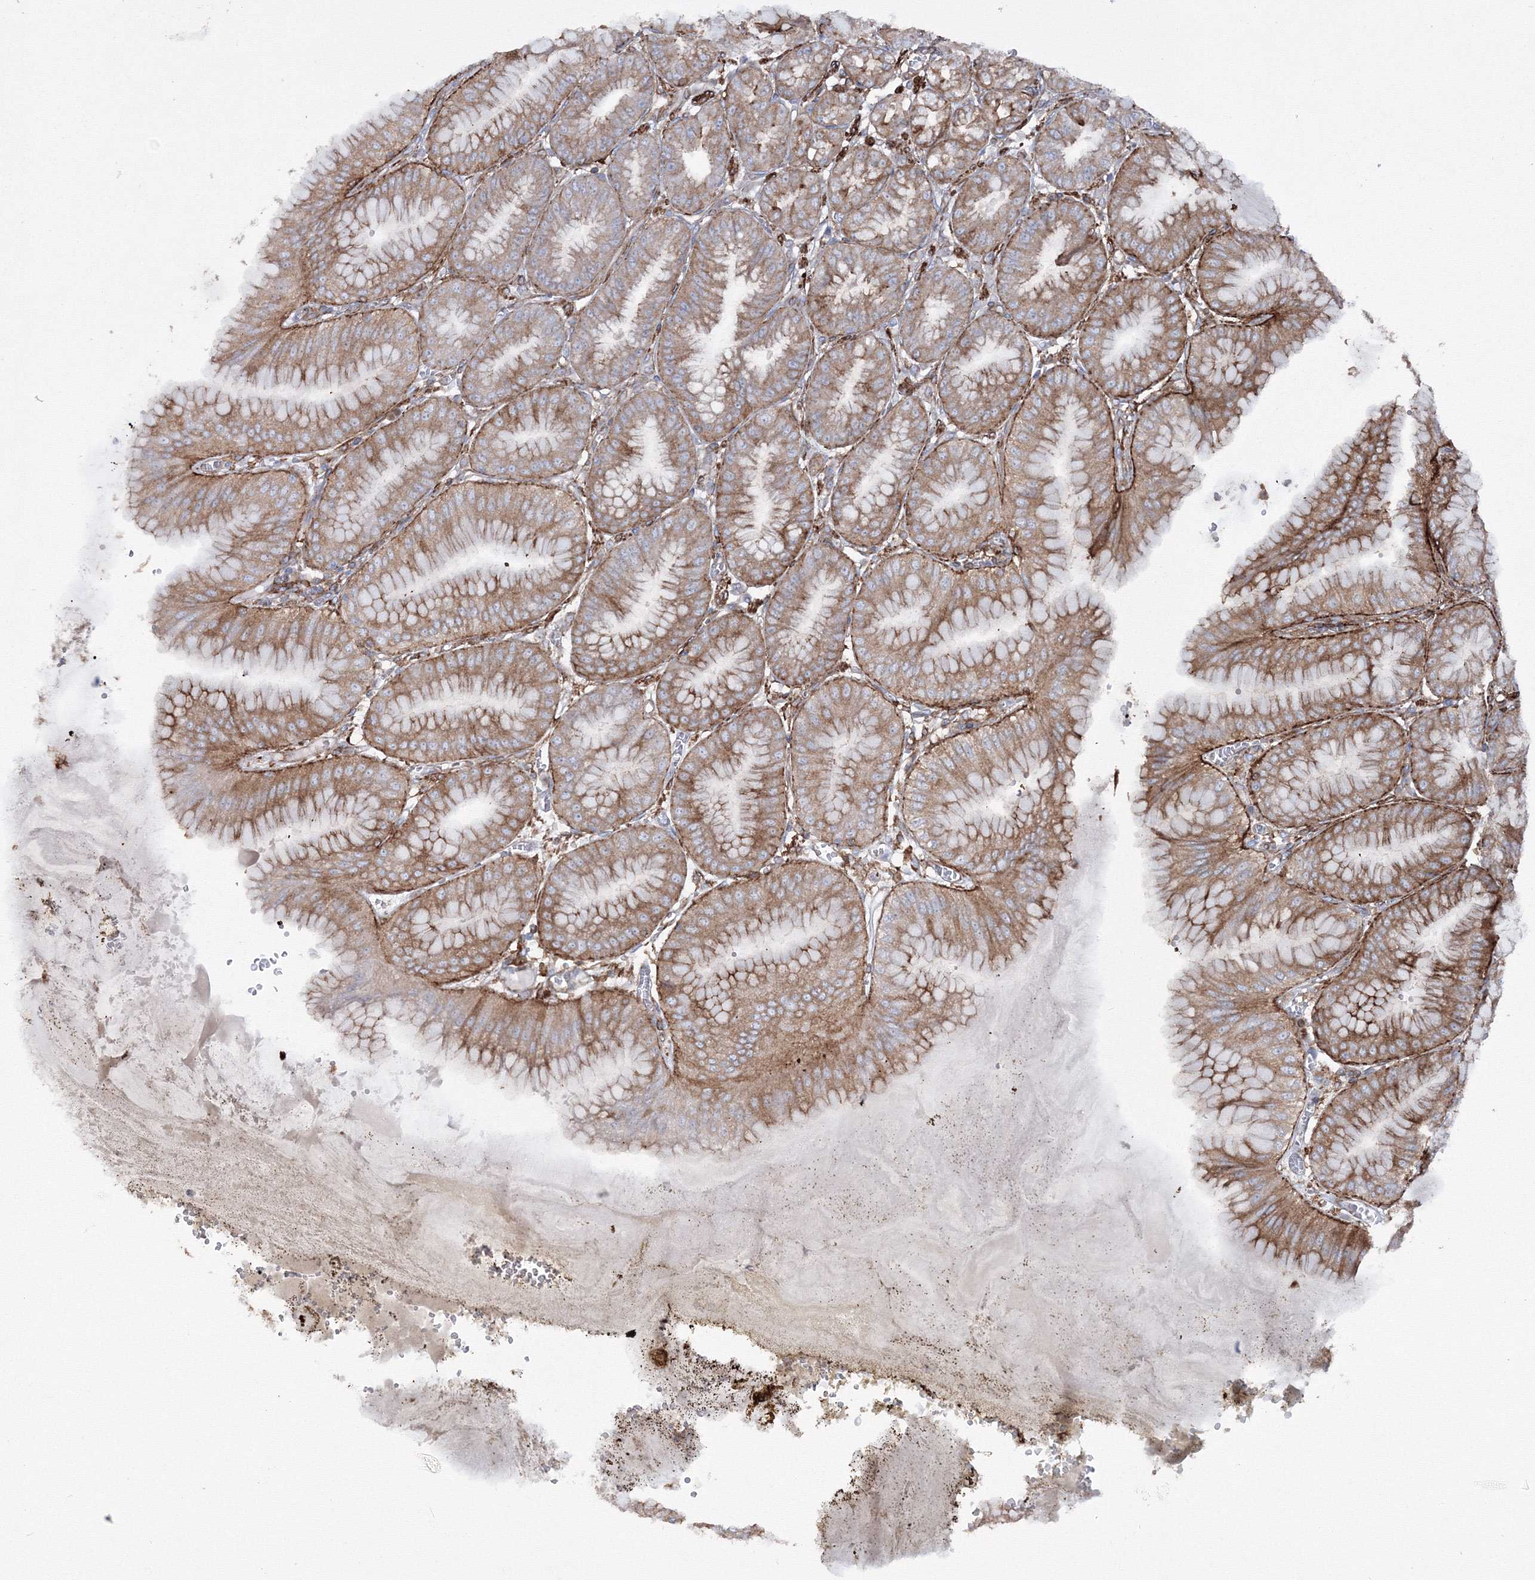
{"staining": {"intensity": "moderate", "quantity": "25%-75%", "location": "cytoplasmic/membranous"}, "tissue": "stomach", "cell_type": "Glandular cells", "image_type": "normal", "snomed": [{"axis": "morphology", "description": "Normal tissue, NOS"}, {"axis": "topography", "description": "Stomach, lower"}], "caption": "A high-resolution photomicrograph shows immunohistochemistry staining of normal stomach, which exhibits moderate cytoplasmic/membranous positivity in approximately 25%-75% of glandular cells.", "gene": "GPR82", "patient": {"sex": "male", "age": 71}}